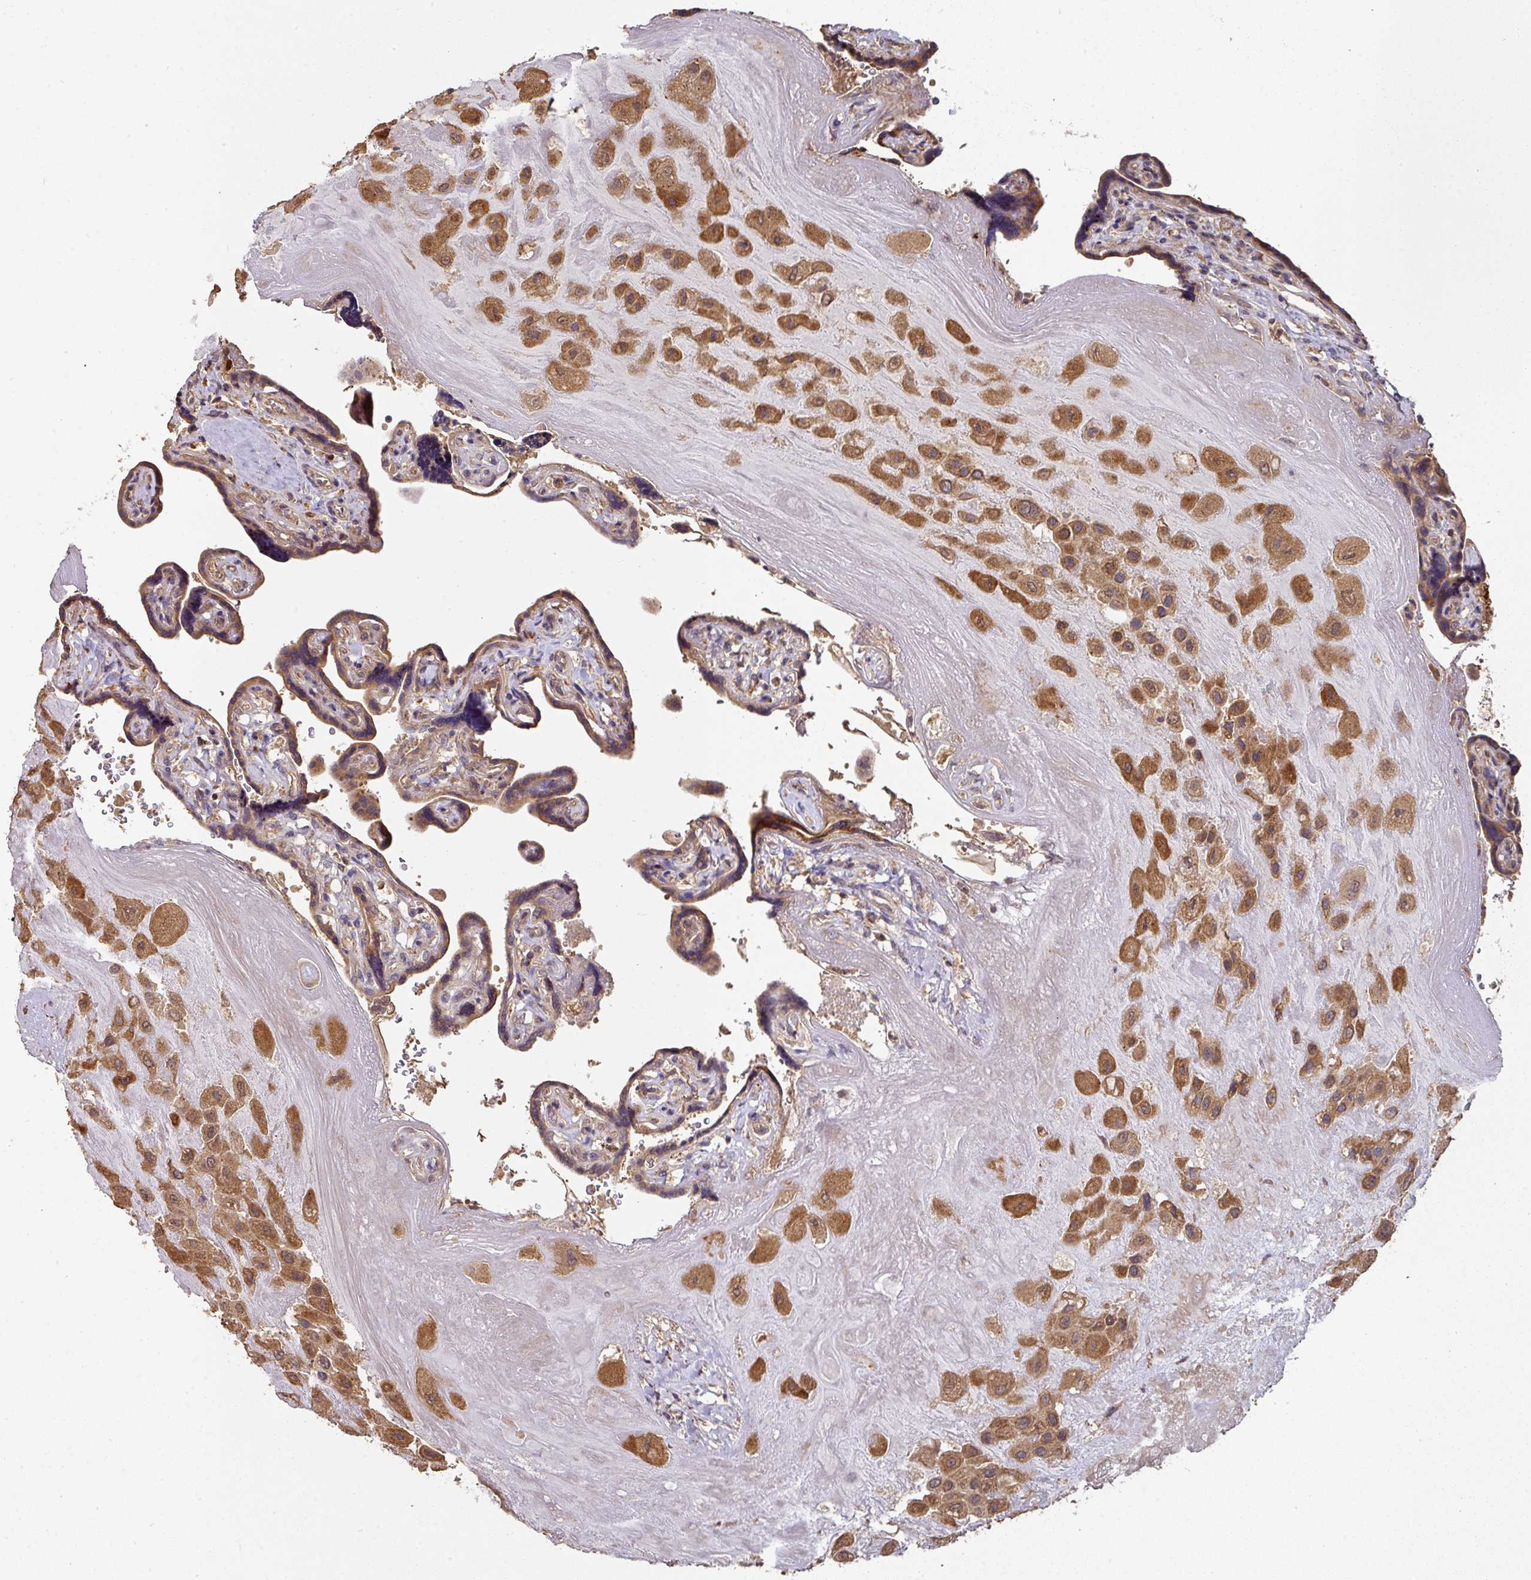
{"staining": {"intensity": "strong", "quantity": ">75%", "location": "cytoplasmic/membranous"}, "tissue": "placenta", "cell_type": "Decidual cells", "image_type": "normal", "snomed": [{"axis": "morphology", "description": "Normal tissue, NOS"}, {"axis": "topography", "description": "Placenta"}], "caption": "The immunohistochemical stain labels strong cytoplasmic/membranous staining in decidual cells of normal placenta. (brown staining indicates protein expression, while blue staining denotes nuclei).", "gene": "ACVR2B", "patient": {"sex": "female", "age": 32}}